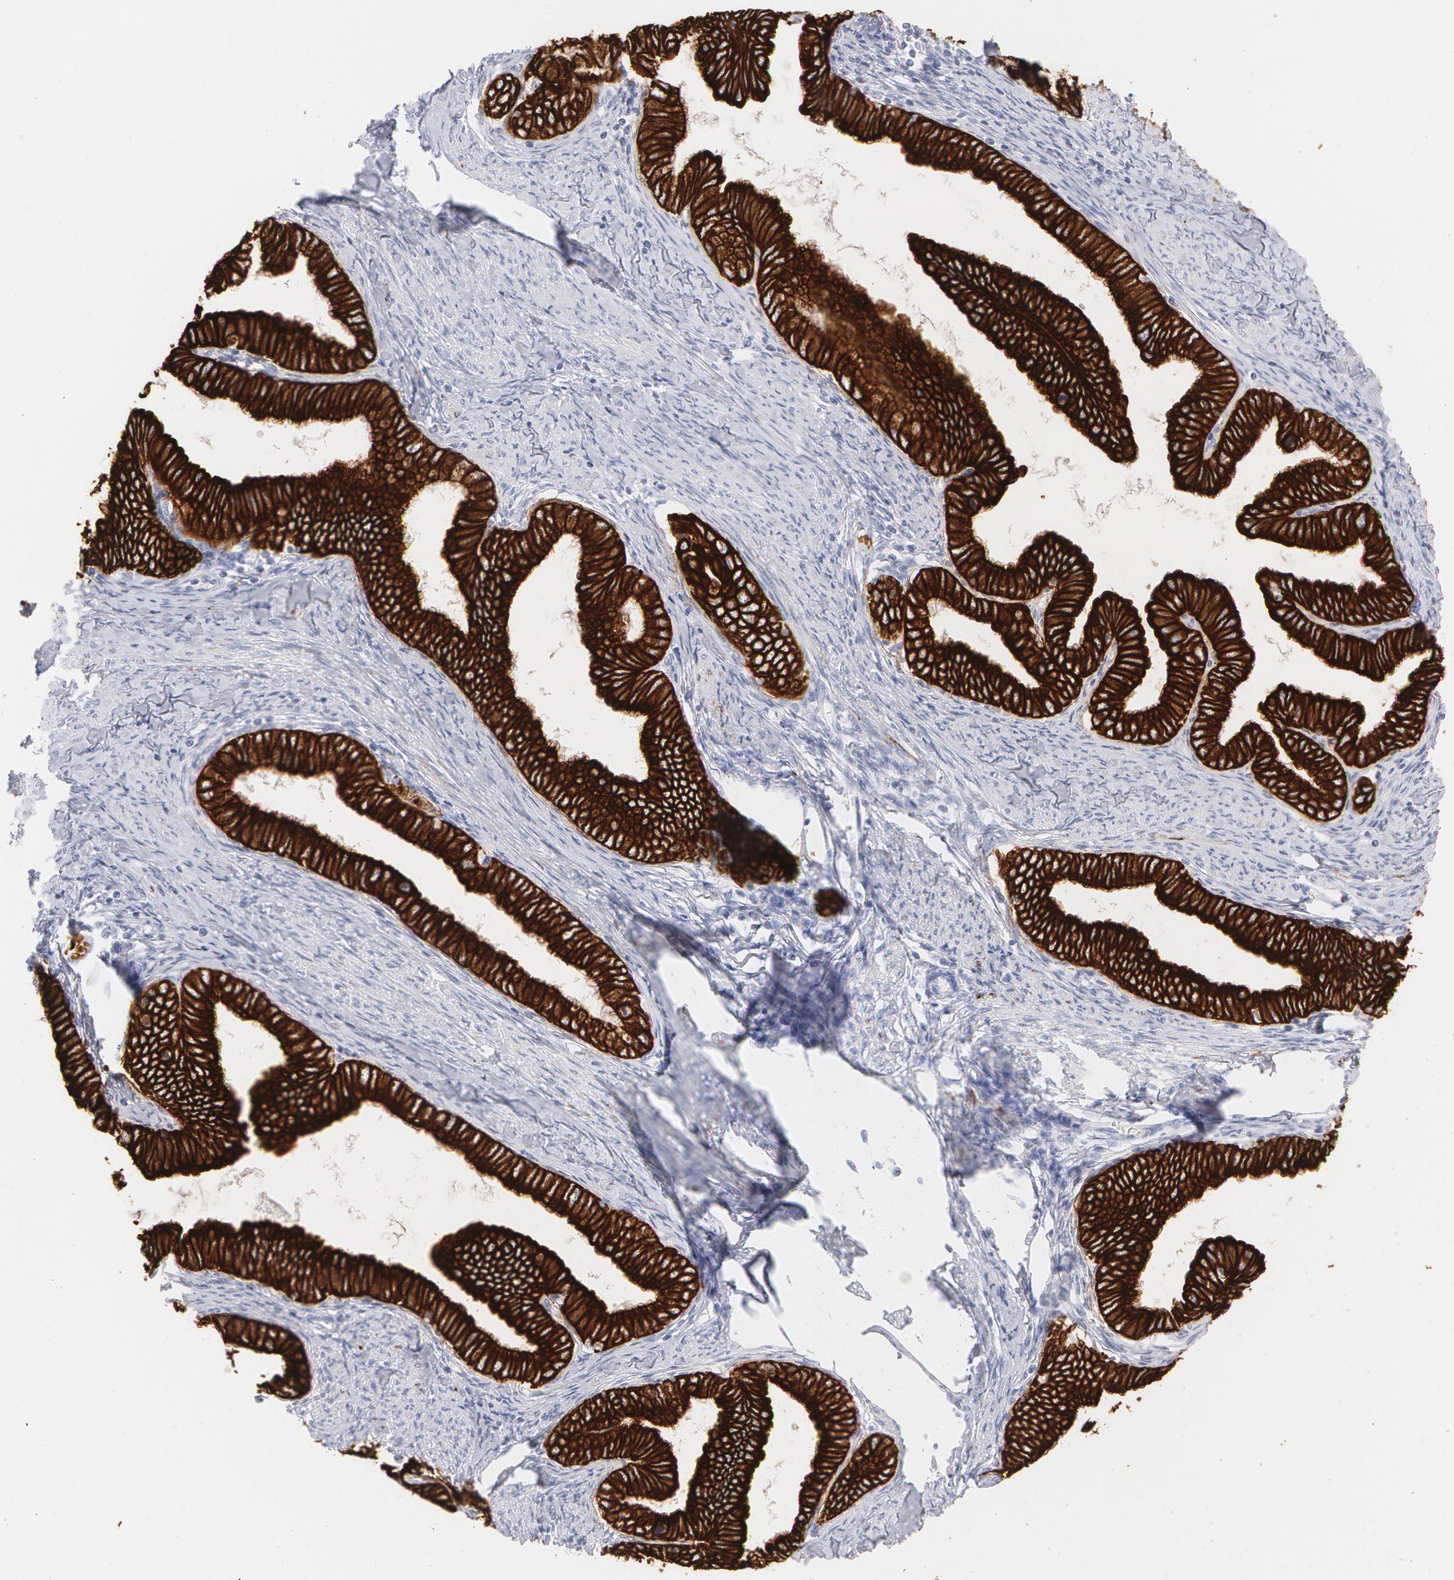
{"staining": {"intensity": "strong", "quantity": ">75%", "location": "cytoplasmic/membranous"}, "tissue": "cervical cancer", "cell_type": "Tumor cells", "image_type": "cancer", "snomed": [{"axis": "morphology", "description": "Adenocarcinoma, NOS"}, {"axis": "topography", "description": "Cervix"}], "caption": "Adenocarcinoma (cervical) stained for a protein (brown) displays strong cytoplasmic/membranous positive positivity in about >75% of tumor cells.", "gene": "KRT8", "patient": {"sex": "female", "age": 49}}